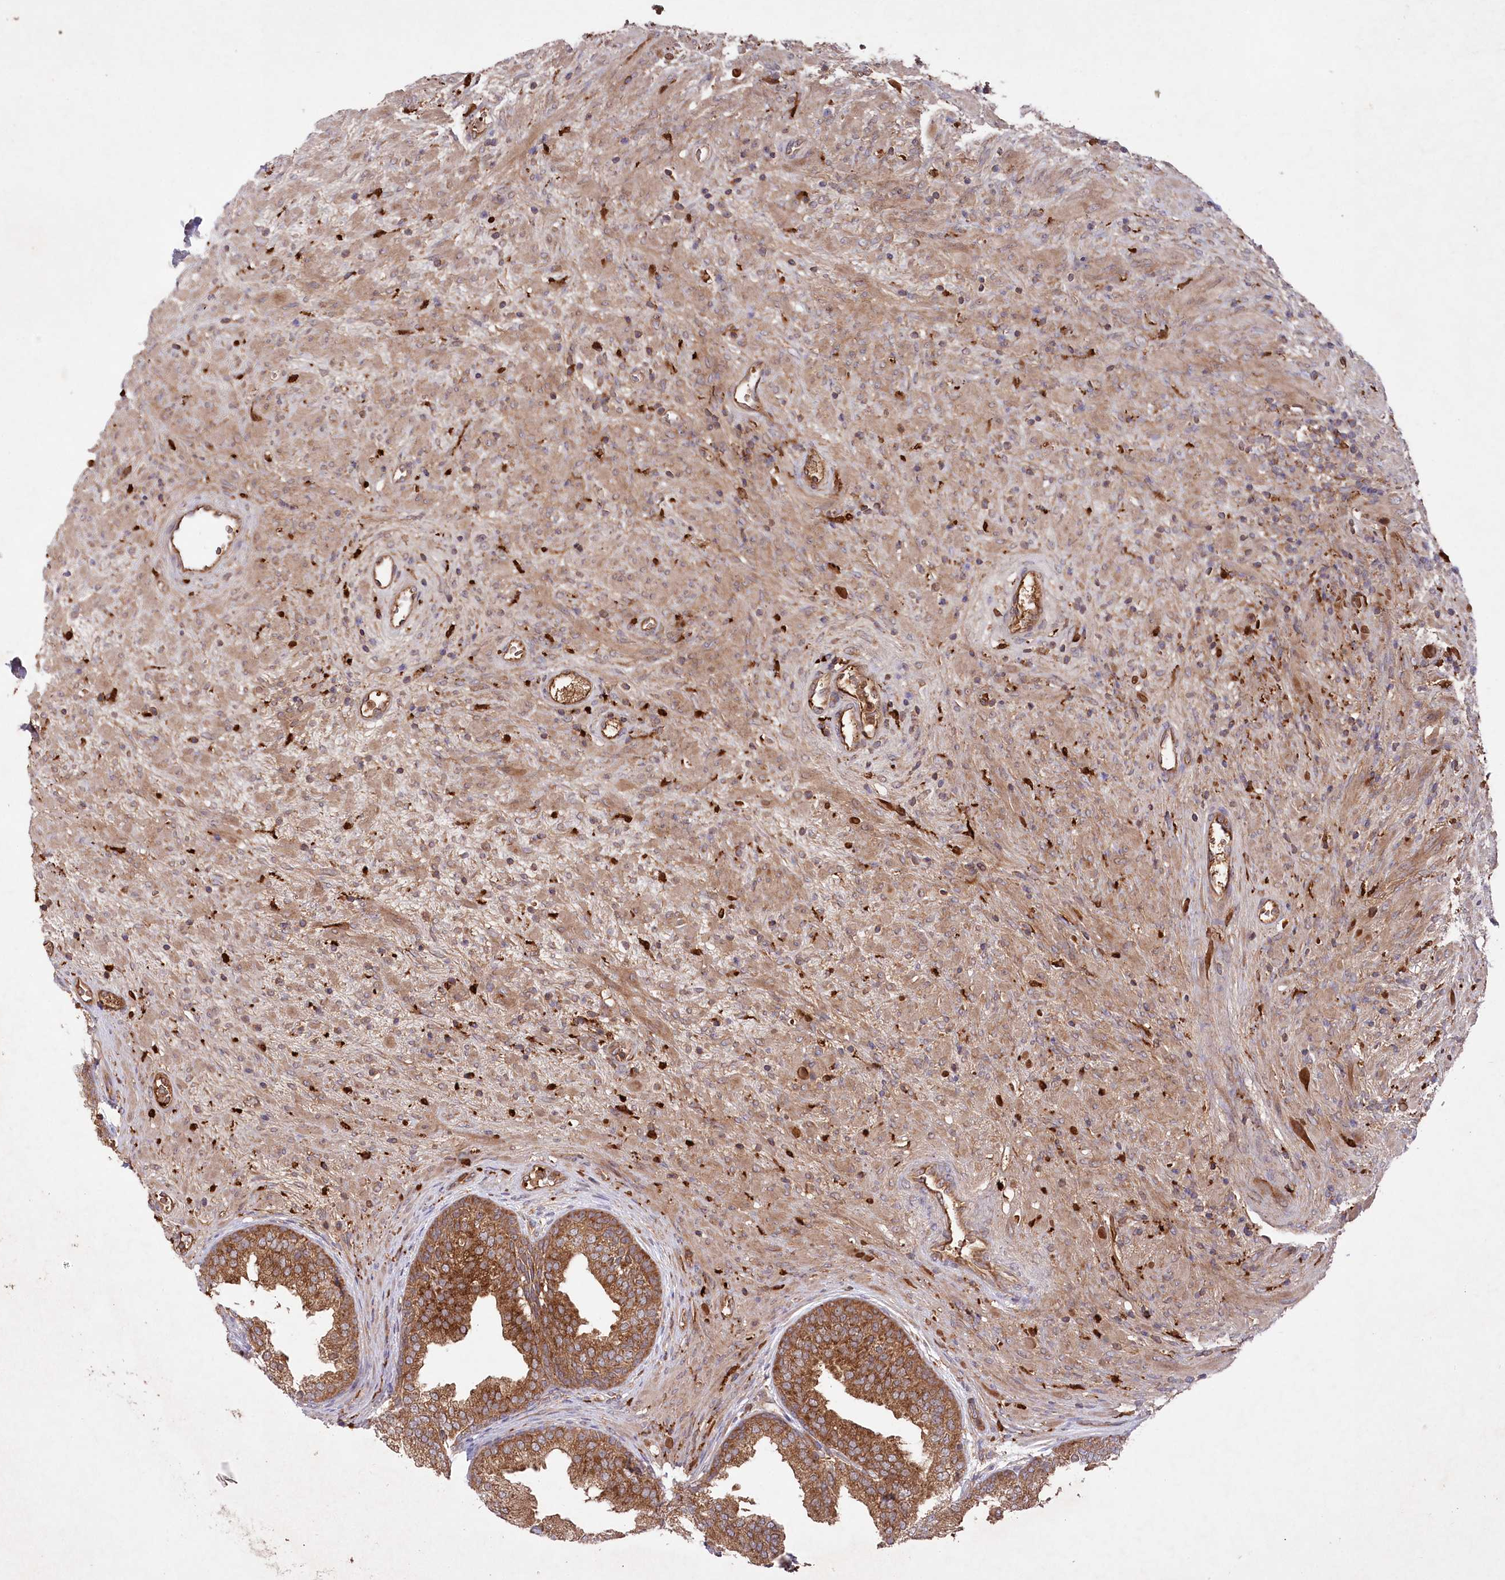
{"staining": {"intensity": "strong", "quantity": ">75%", "location": "cytoplasmic/membranous"}, "tissue": "prostate", "cell_type": "Glandular cells", "image_type": "normal", "snomed": [{"axis": "morphology", "description": "Normal tissue, NOS"}, {"axis": "topography", "description": "Prostate"}], "caption": "Protein expression by immunohistochemistry (IHC) displays strong cytoplasmic/membranous staining in about >75% of glandular cells in normal prostate.", "gene": "PPP1R21", "patient": {"sex": "male", "age": 76}}